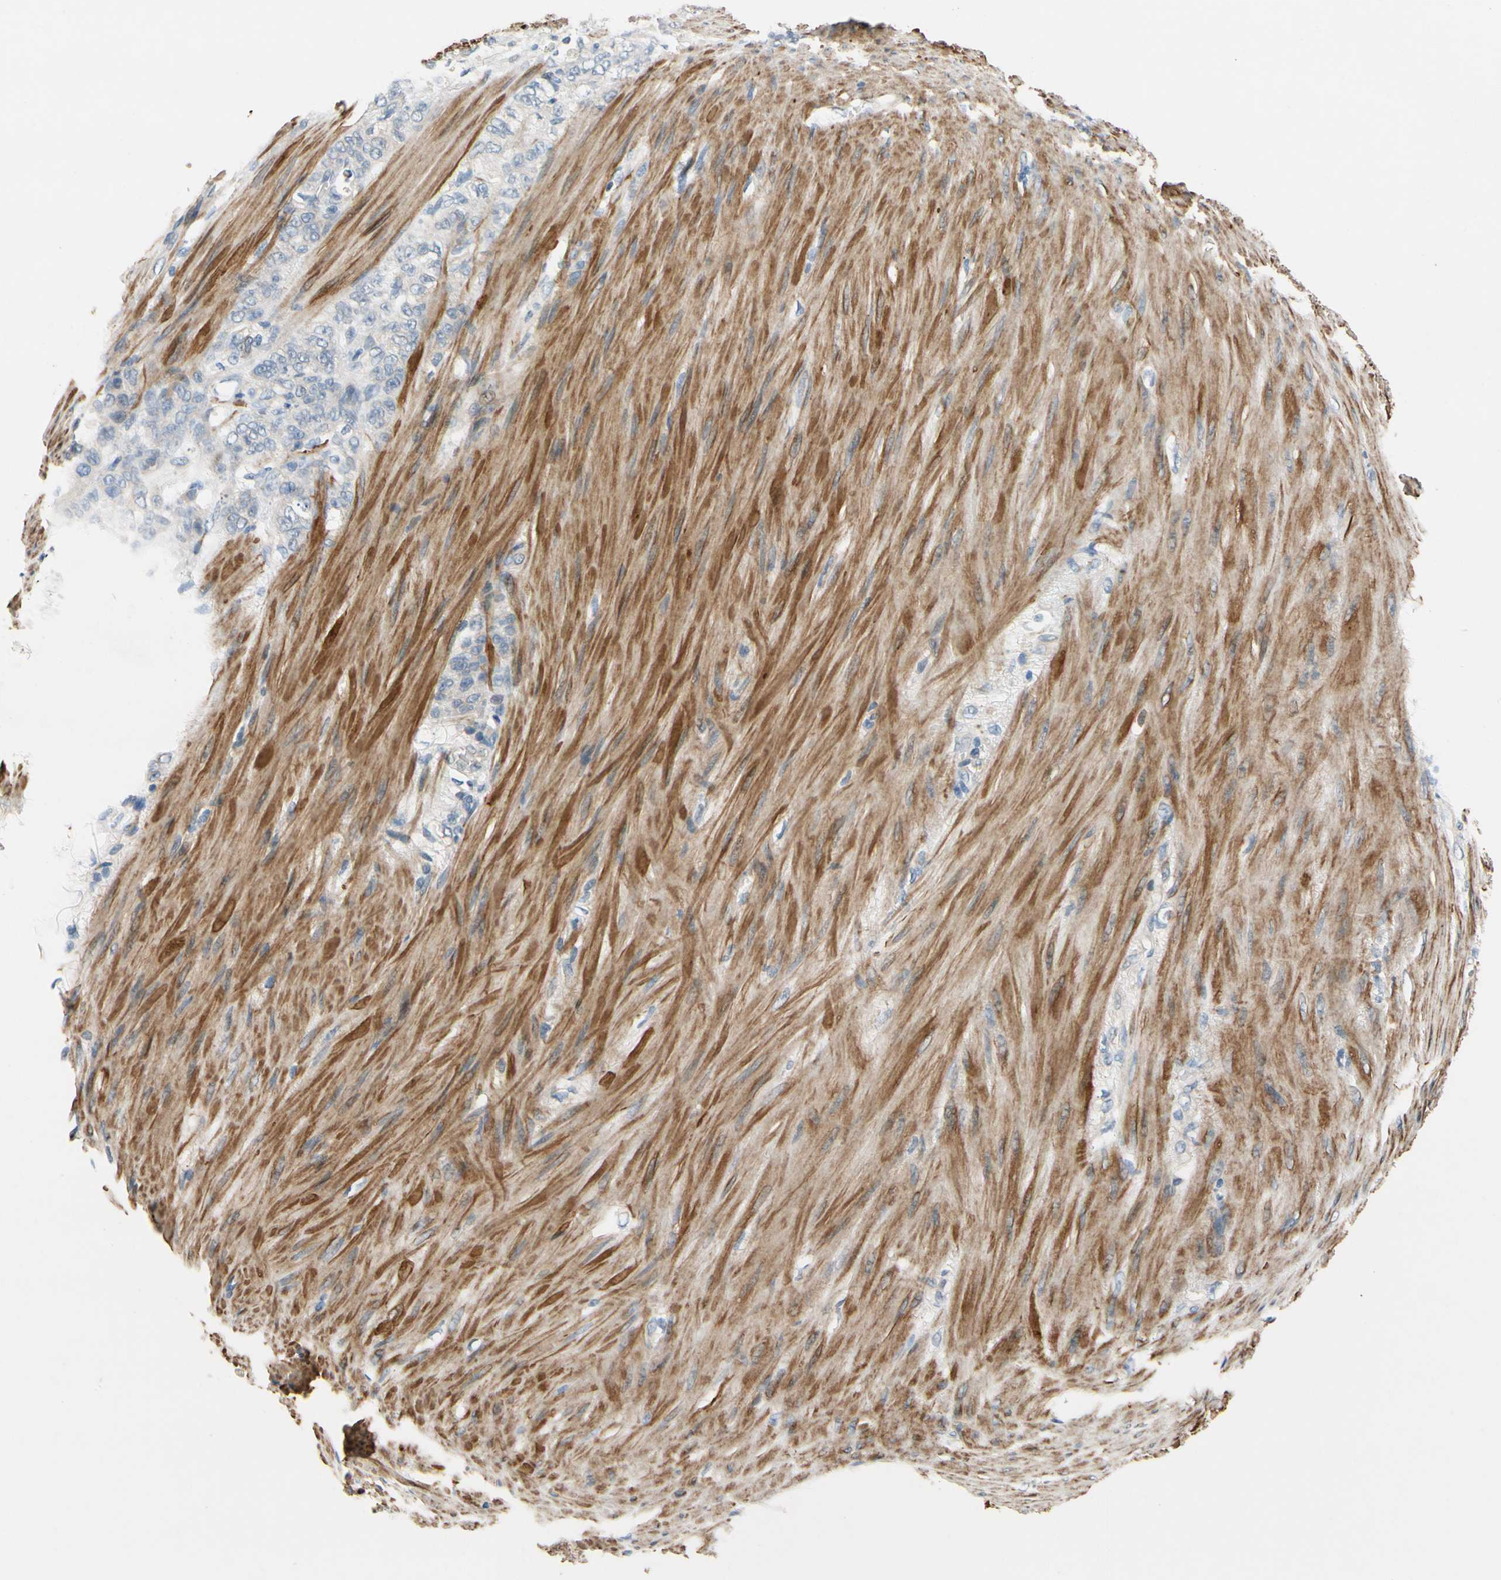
{"staining": {"intensity": "negative", "quantity": "none", "location": "none"}, "tissue": "stomach cancer", "cell_type": "Tumor cells", "image_type": "cancer", "snomed": [{"axis": "morphology", "description": "Adenocarcinoma, NOS"}, {"axis": "topography", "description": "Stomach"}], "caption": "This is an immunohistochemistry (IHC) image of human stomach adenocarcinoma. There is no staining in tumor cells.", "gene": "SLC27A6", "patient": {"sex": "male", "age": 82}}